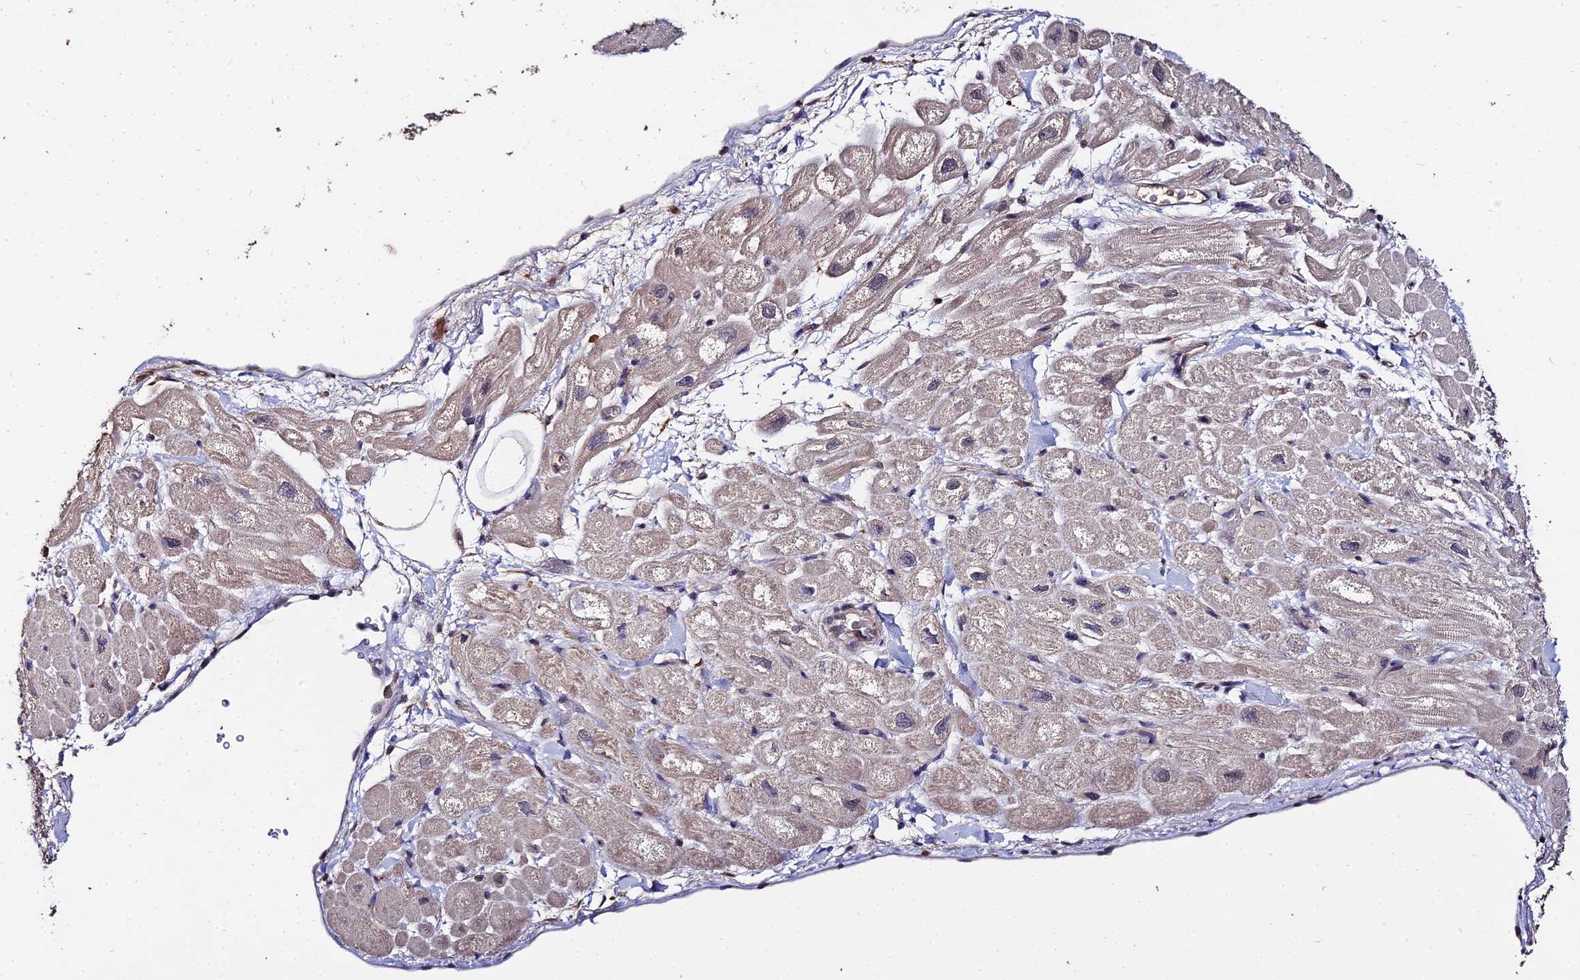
{"staining": {"intensity": "weak", "quantity": "<25%", "location": "cytoplasmic/membranous"}, "tissue": "heart muscle", "cell_type": "Cardiomyocytes", "image_type": "normal", "snomed": [{"axis": "morphology", "description": "Normal tissue, NOS"}, {"axis": "topography", "description": "Heart"}], "caption": "Immunohistochemistry (IHC) micrograph of unremarkable heart muscle stained for a protein (brown), which displays no expression in cardiomyocytes.", "gene": "LSM5", "patient": {"sex": "male", "age": 65}}